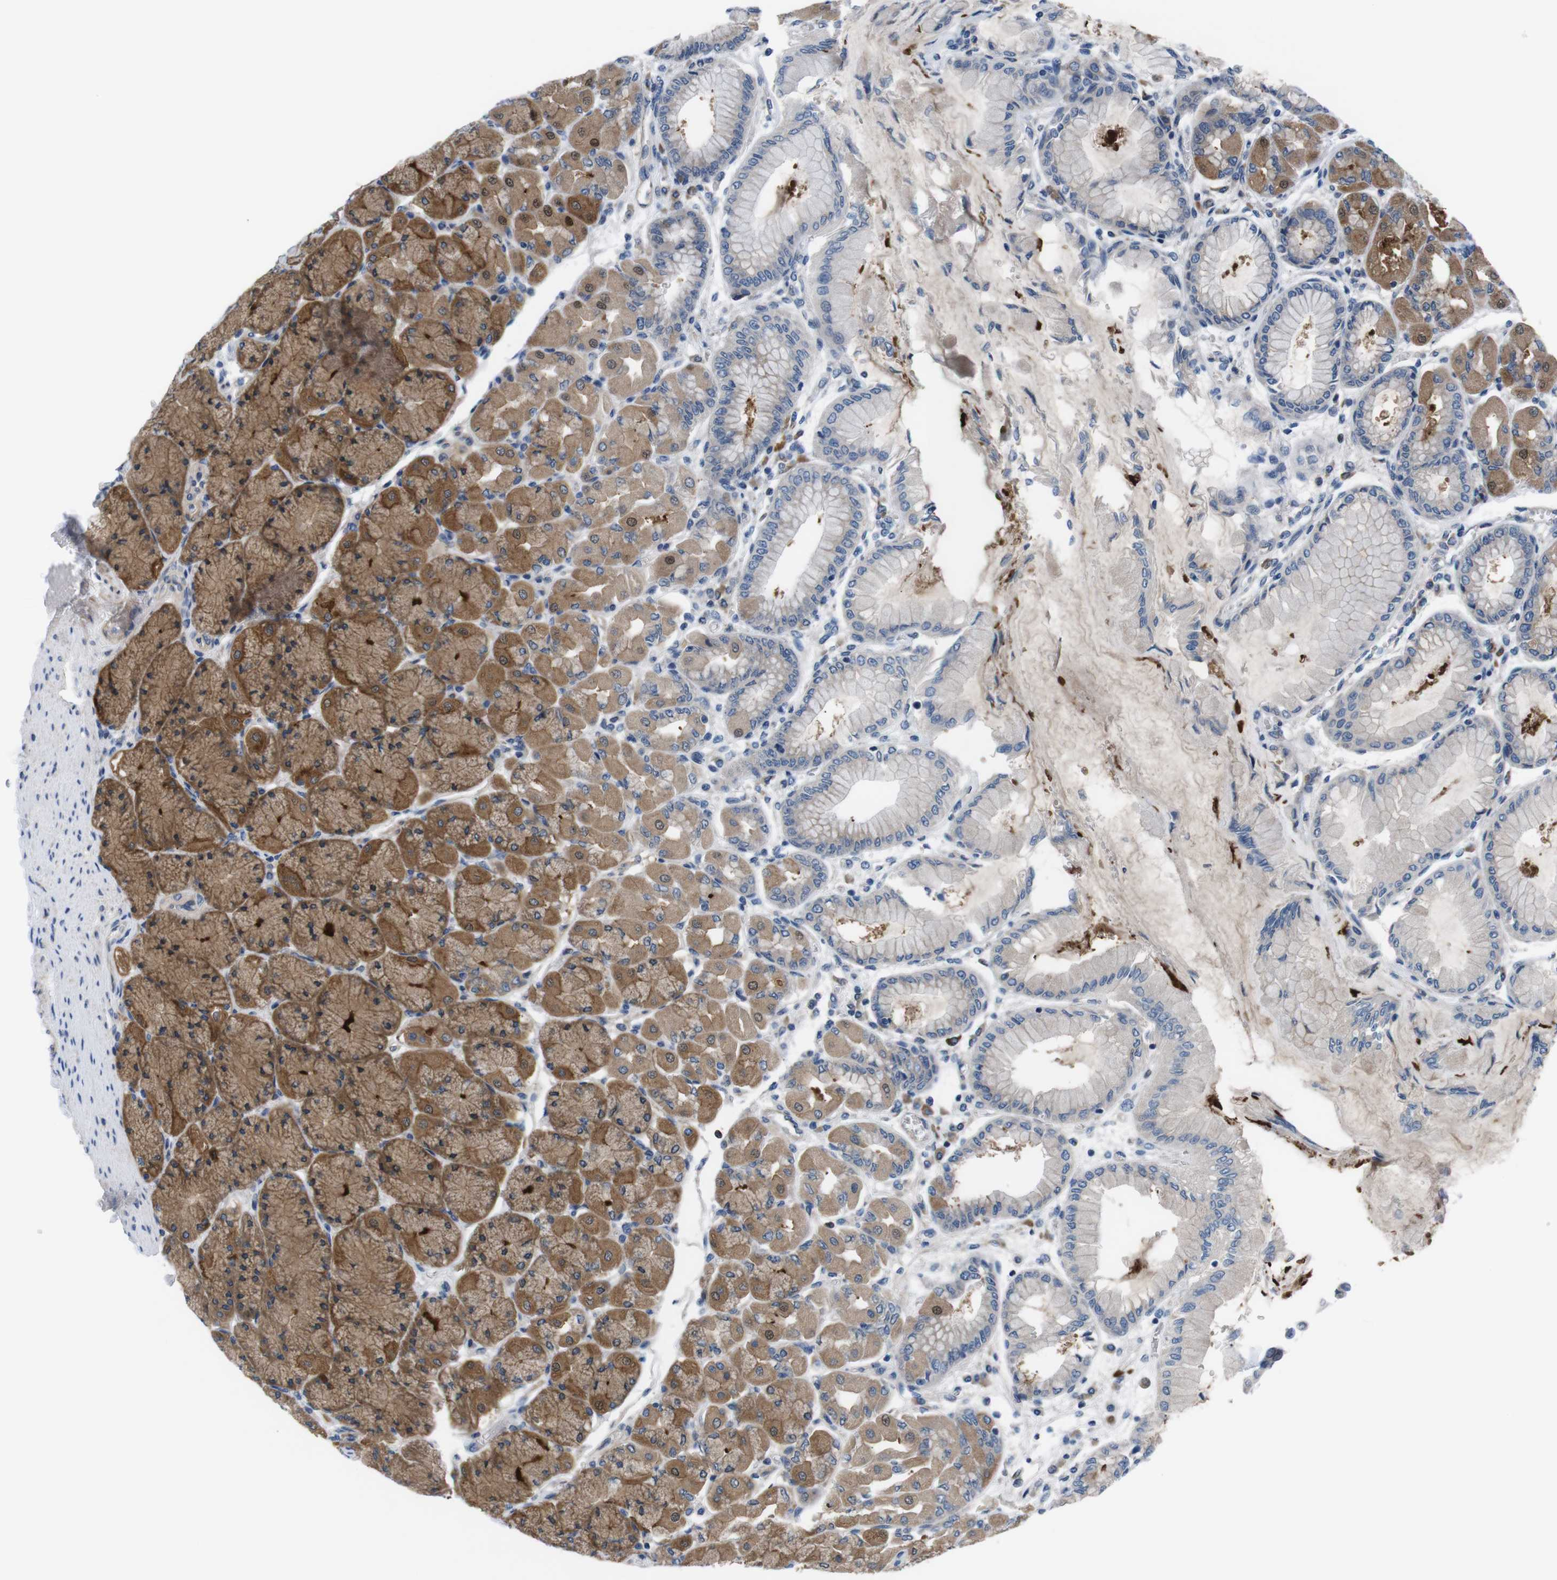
{"staining": {"intensity": "moderate", "quantity": ">75%", "location": "cytoplasmic/membranous"}, "tissue": "stomach", "cell_type": "Glandular cells", "image_type": "normal", "snomed": [{"axis": "morphology", "description": "Normal tissue, NOS"}, {"axis": "topography", "description": "Stomach, upper"}], "caption": "A medium amount of moderate cytoplasmic/membranous staining is present in about >75% of glandular cells in normal stomach. (DAB = brown stain, brightfield microscopy at high magnification).", "gene": "JAK1", "patient": {"sex": "female", "age": 56}}